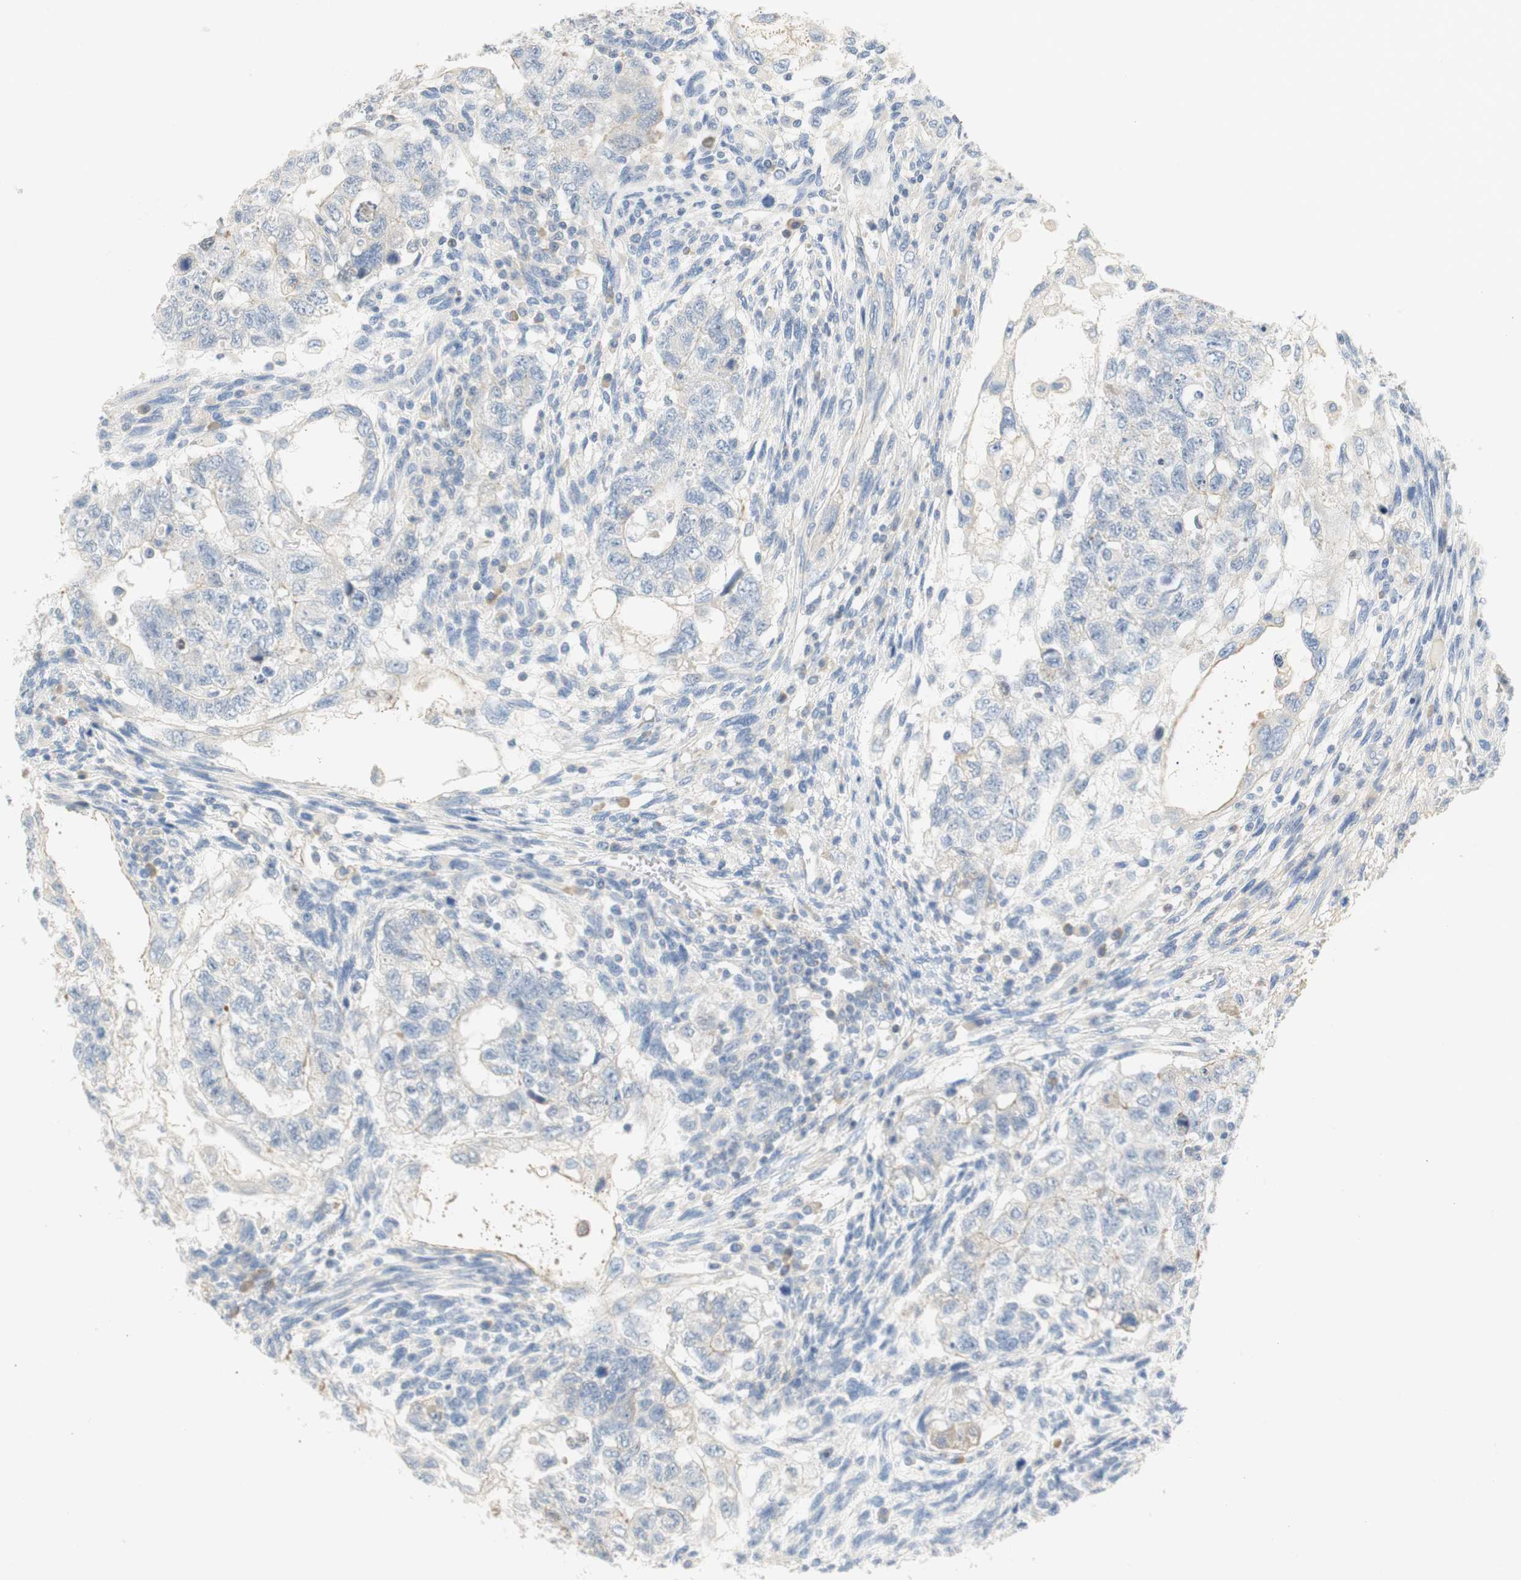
{"staining": {"intensity": "negative", "quantity": "none", "location": "none"}, "tissue": "testis cancer", "cell_type": "Tumor cells", "image_type": "cancer", "snomed": [{"axis": "morphology", "description": "Normal tissue, NOS"}, {"axis": "morphology", "description": "Carcinoma, Embryonal, NOS"}, {"axis": "topography", "description": "Testis"}], "caption": "This image is of testis cancer (embryonal carcinoma) stained with IHC to label a protein in brown with the nuclei are counter-stained blue. There is no positivity in tumor cells. (DAB (3,3'-diaminobenzidine) immunohistochemistry (IHC), high magnification).", "gene": "CCM2L", "patient": {"sex": "male", "age": 36}}